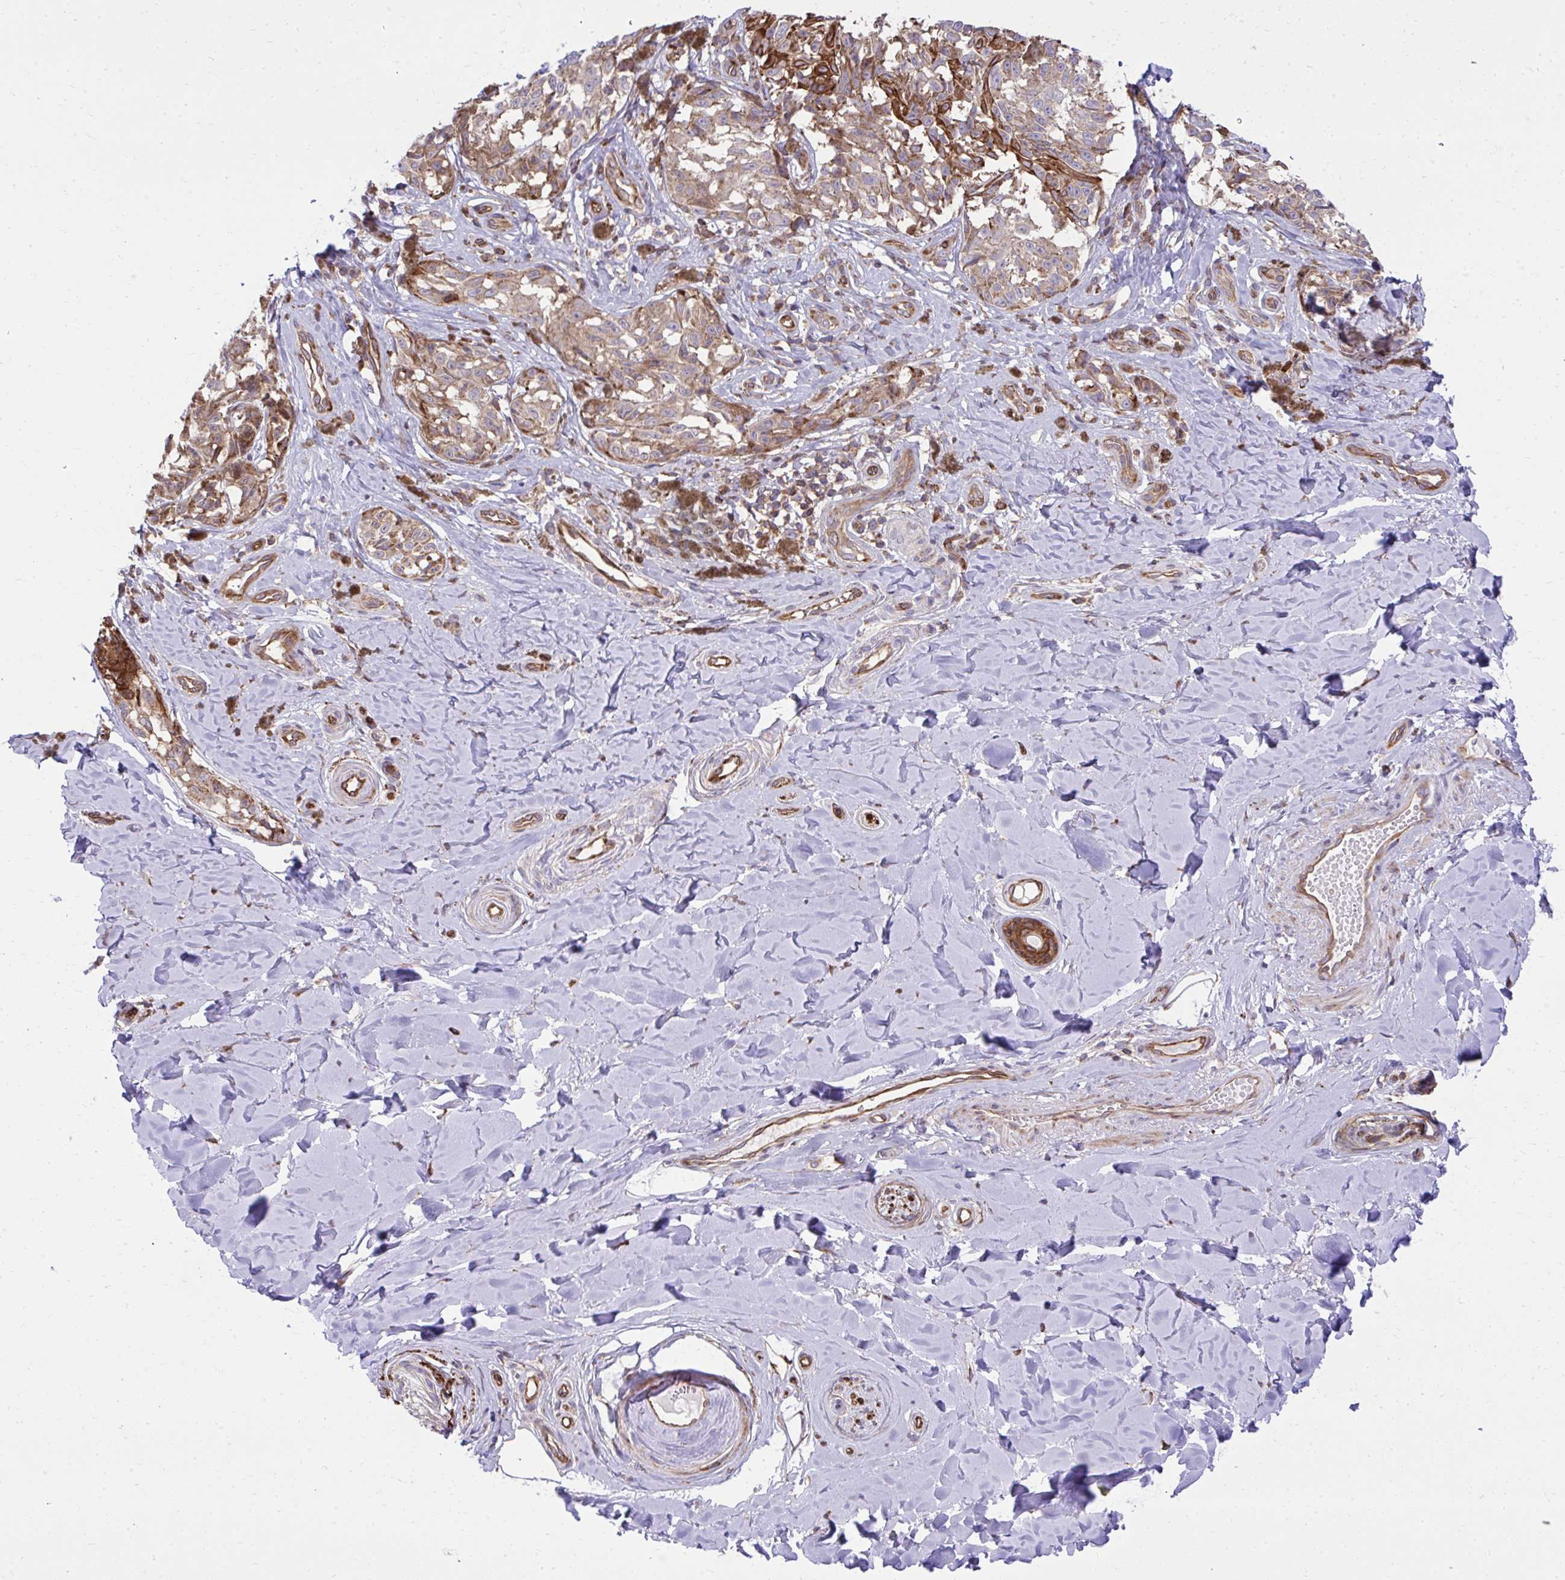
{"staining": {"intensity": "weak", "quantity": ">75%", "location": "cytoplasmic/membranous"}, "tissue": "melanoma", "cell_type": "Tumor cells", "image_type": "cancer", "snomed": [{"axis": "morphology", "description": "Malignant melanoma, NOS"}, {"axis": "topography", "description": "Skin"}], "caption": "Human melanoma stained for a protein (brown) shows weak cytoplasmic/membranous positive expression in approximately >75% of tumor cells.", "gene": "NMNAT3", "patient": {"sex": "female", "age": 65}}